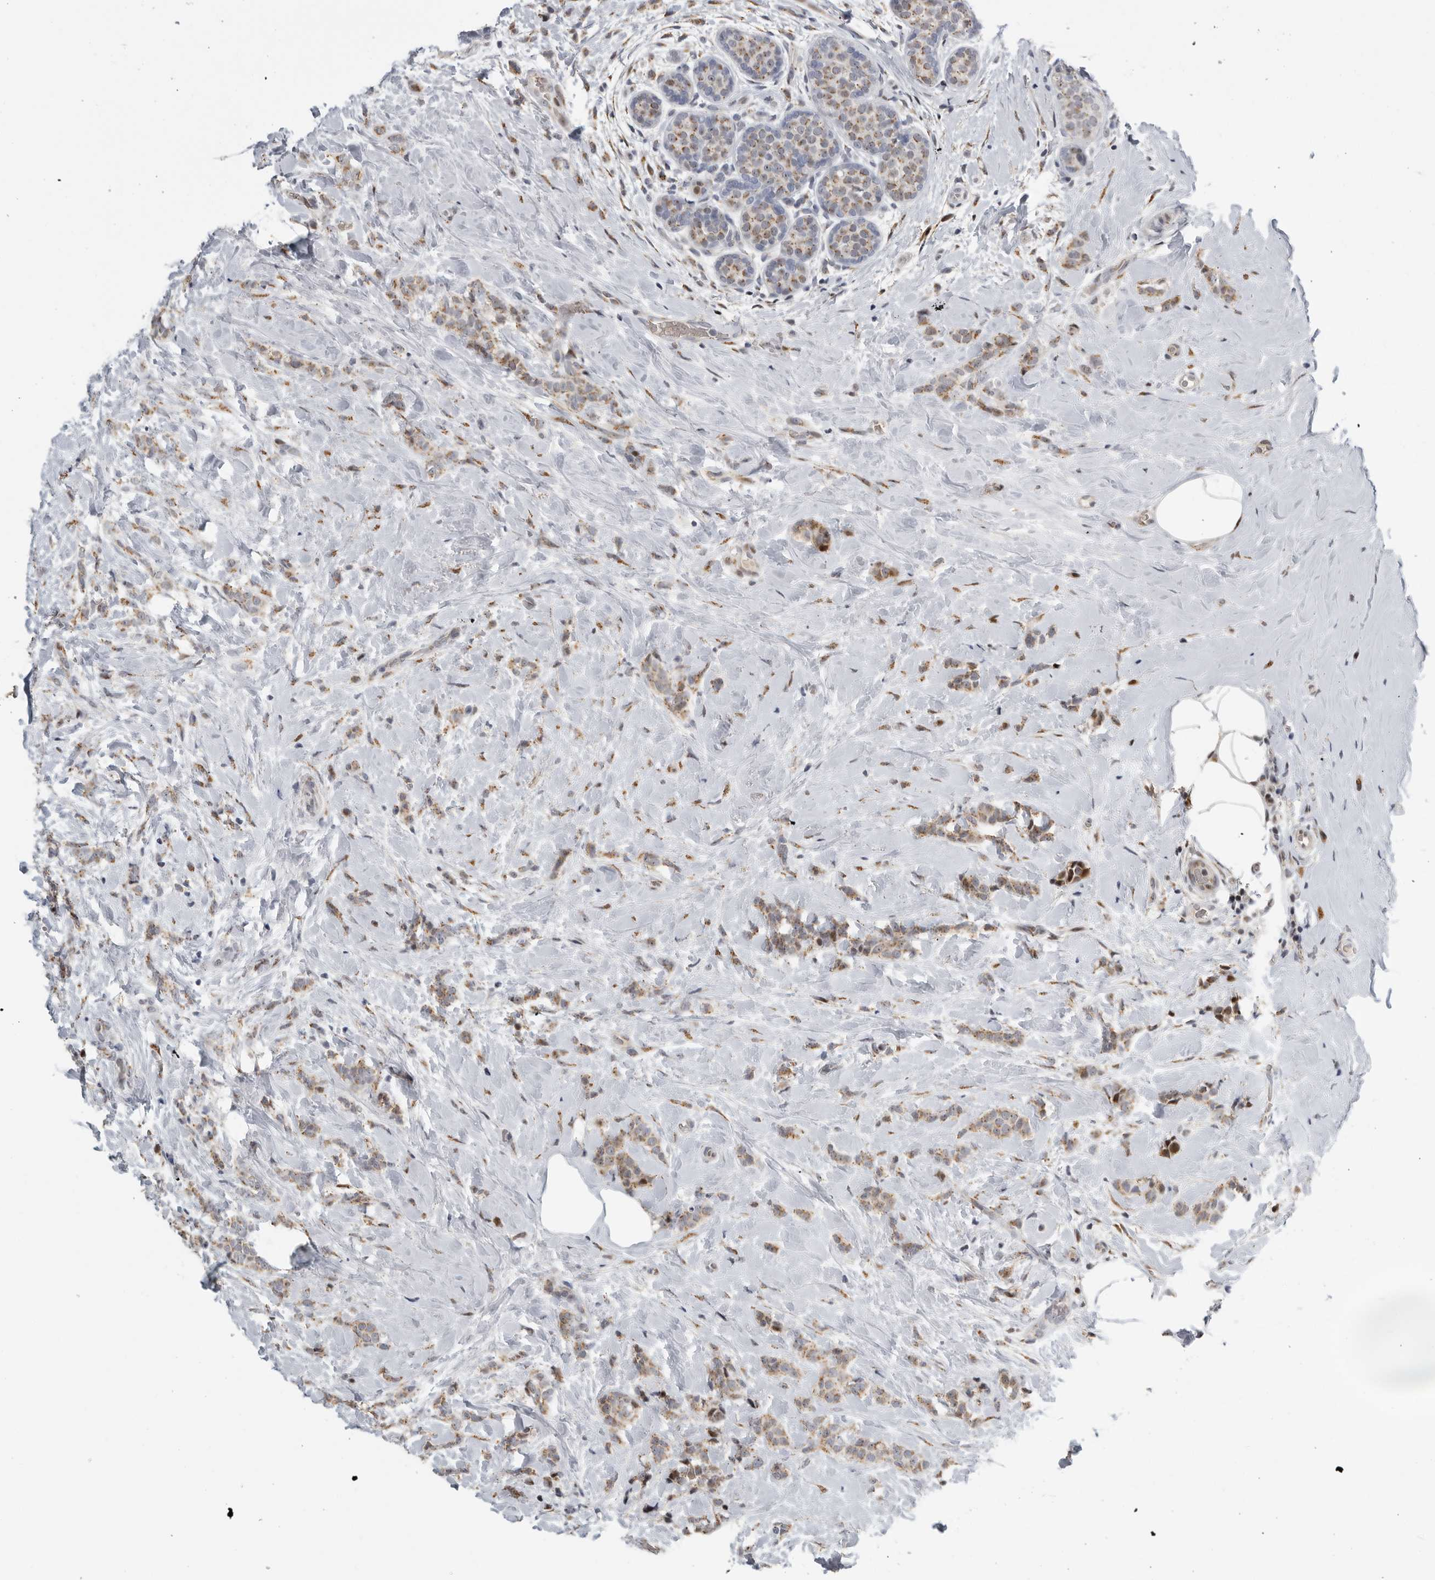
{"staining": {"intensity": "moderate", "quantity": ">75%", "location": "cytoplasmic/membranous"}, "tissue": "breast cancer", "cell_type": "Tumor cells", "image_type": "cancer", "snomed": [{"axis": "morphology", "description": "Lobular carcinoma, in situ"}, {"axis": "morphology", "description": "Lobular carcinoma"}, {"axis": "topography", "description": "Breast"}], "caption": "Approximately >75% of tumor cells in human lobular carcinoma (breast) display moderate cytoplasmic/membranous protein positivity as visualized by brown immunohistochemical staining.", "gene": "PCMTD1", "patient": {"sex": "female", "age": 41}}